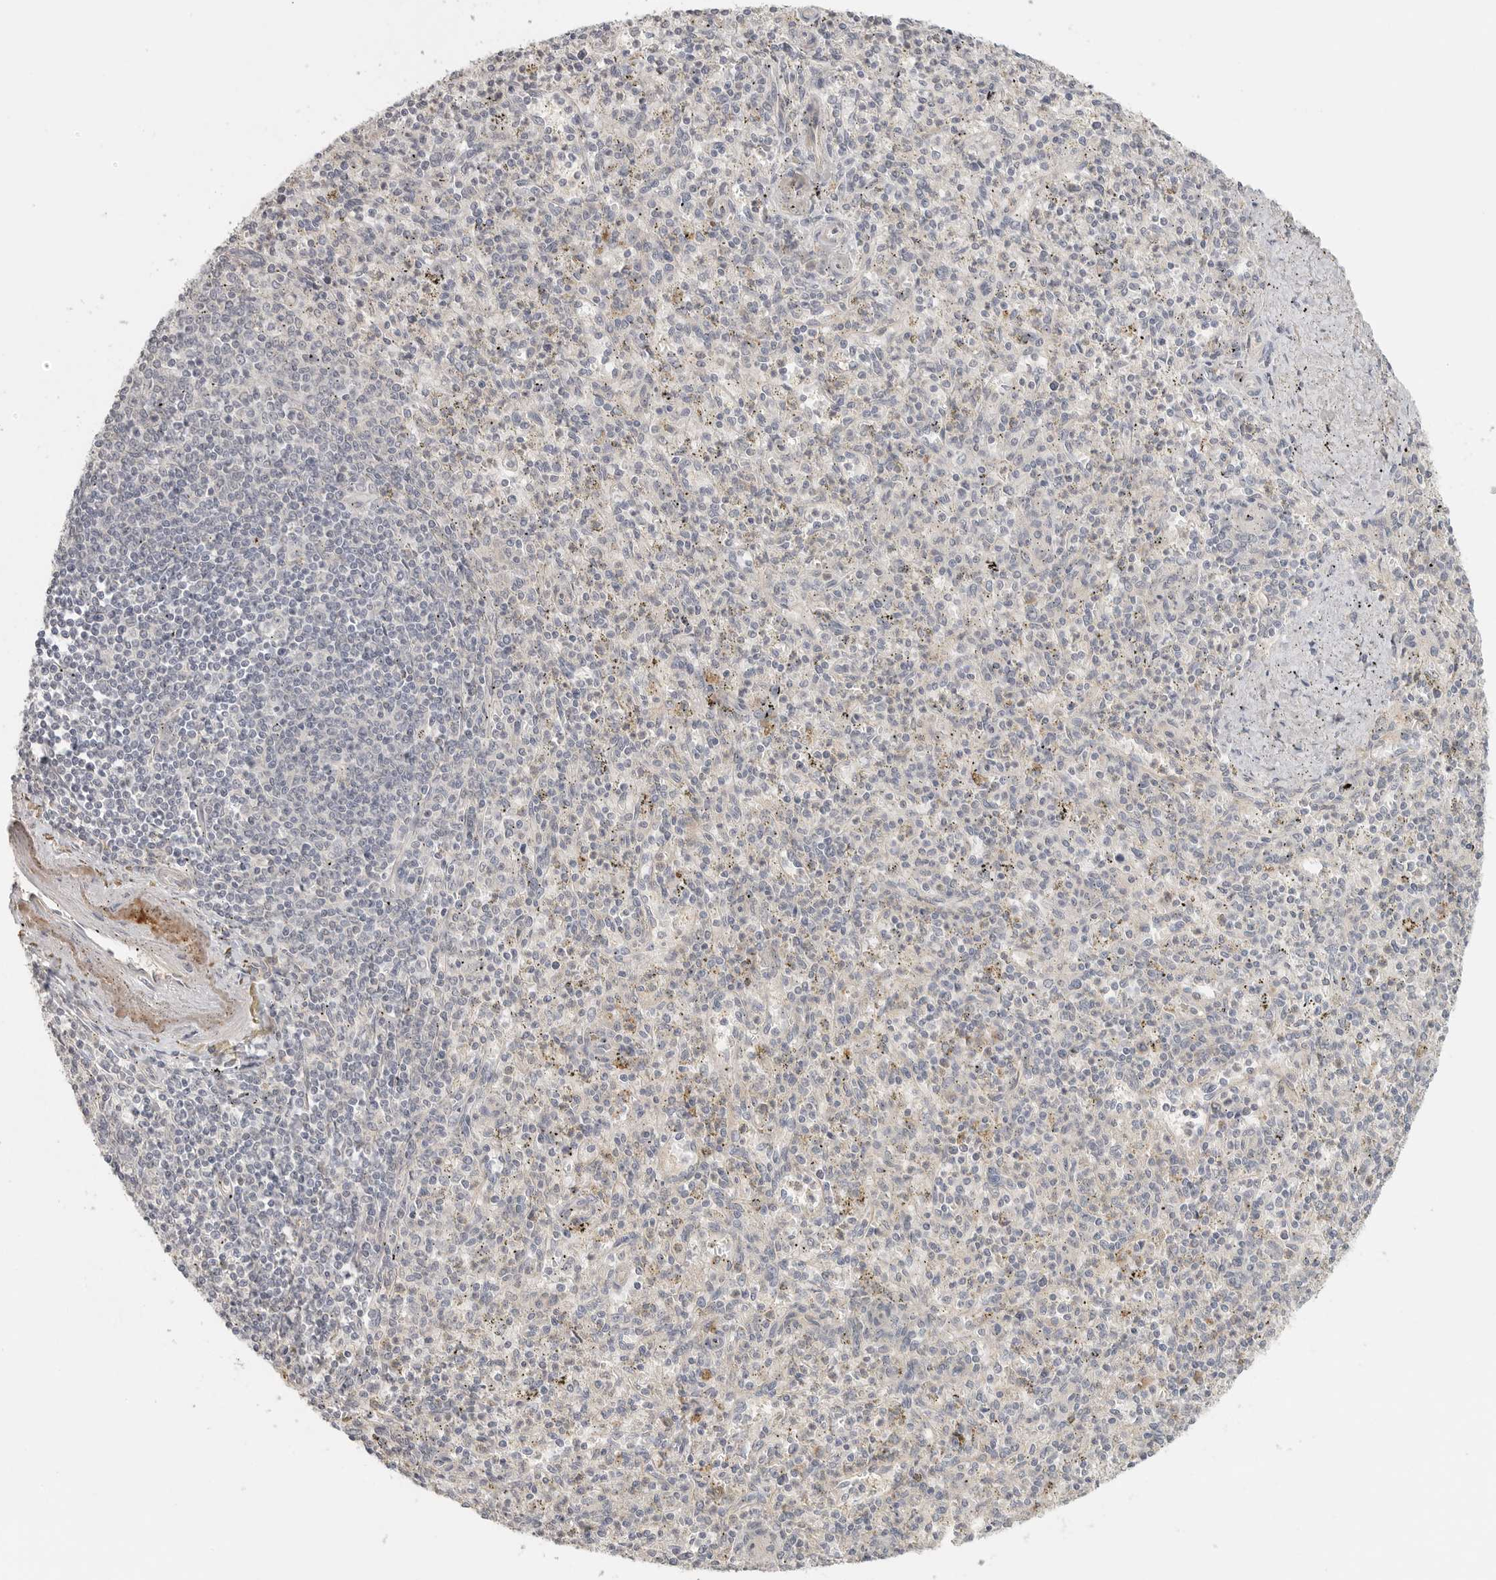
{"staining": {"intensity": "negative", "quantity": "none", "location": "none"}, "tissue": "spleen", "cell_type": "Cells in red pulp", "image_type": "normal", "snomed": [{"axis": "morphology", "description": "Normal tissue, NOS"}, {"axis": "topography", "description": "Spleen"}], "caption": "This is a micrograph of immunohistochemistry (IHC) staining of normal spleen, which shows no positivity in cells in red pulp. (DAB (3,3'-diaminobenzidine) immunohistochemistry visualized using brightfield microscopy, high magnification).", "gene": "HDAC6", "patient": {"sex": "male", "age": 72}}